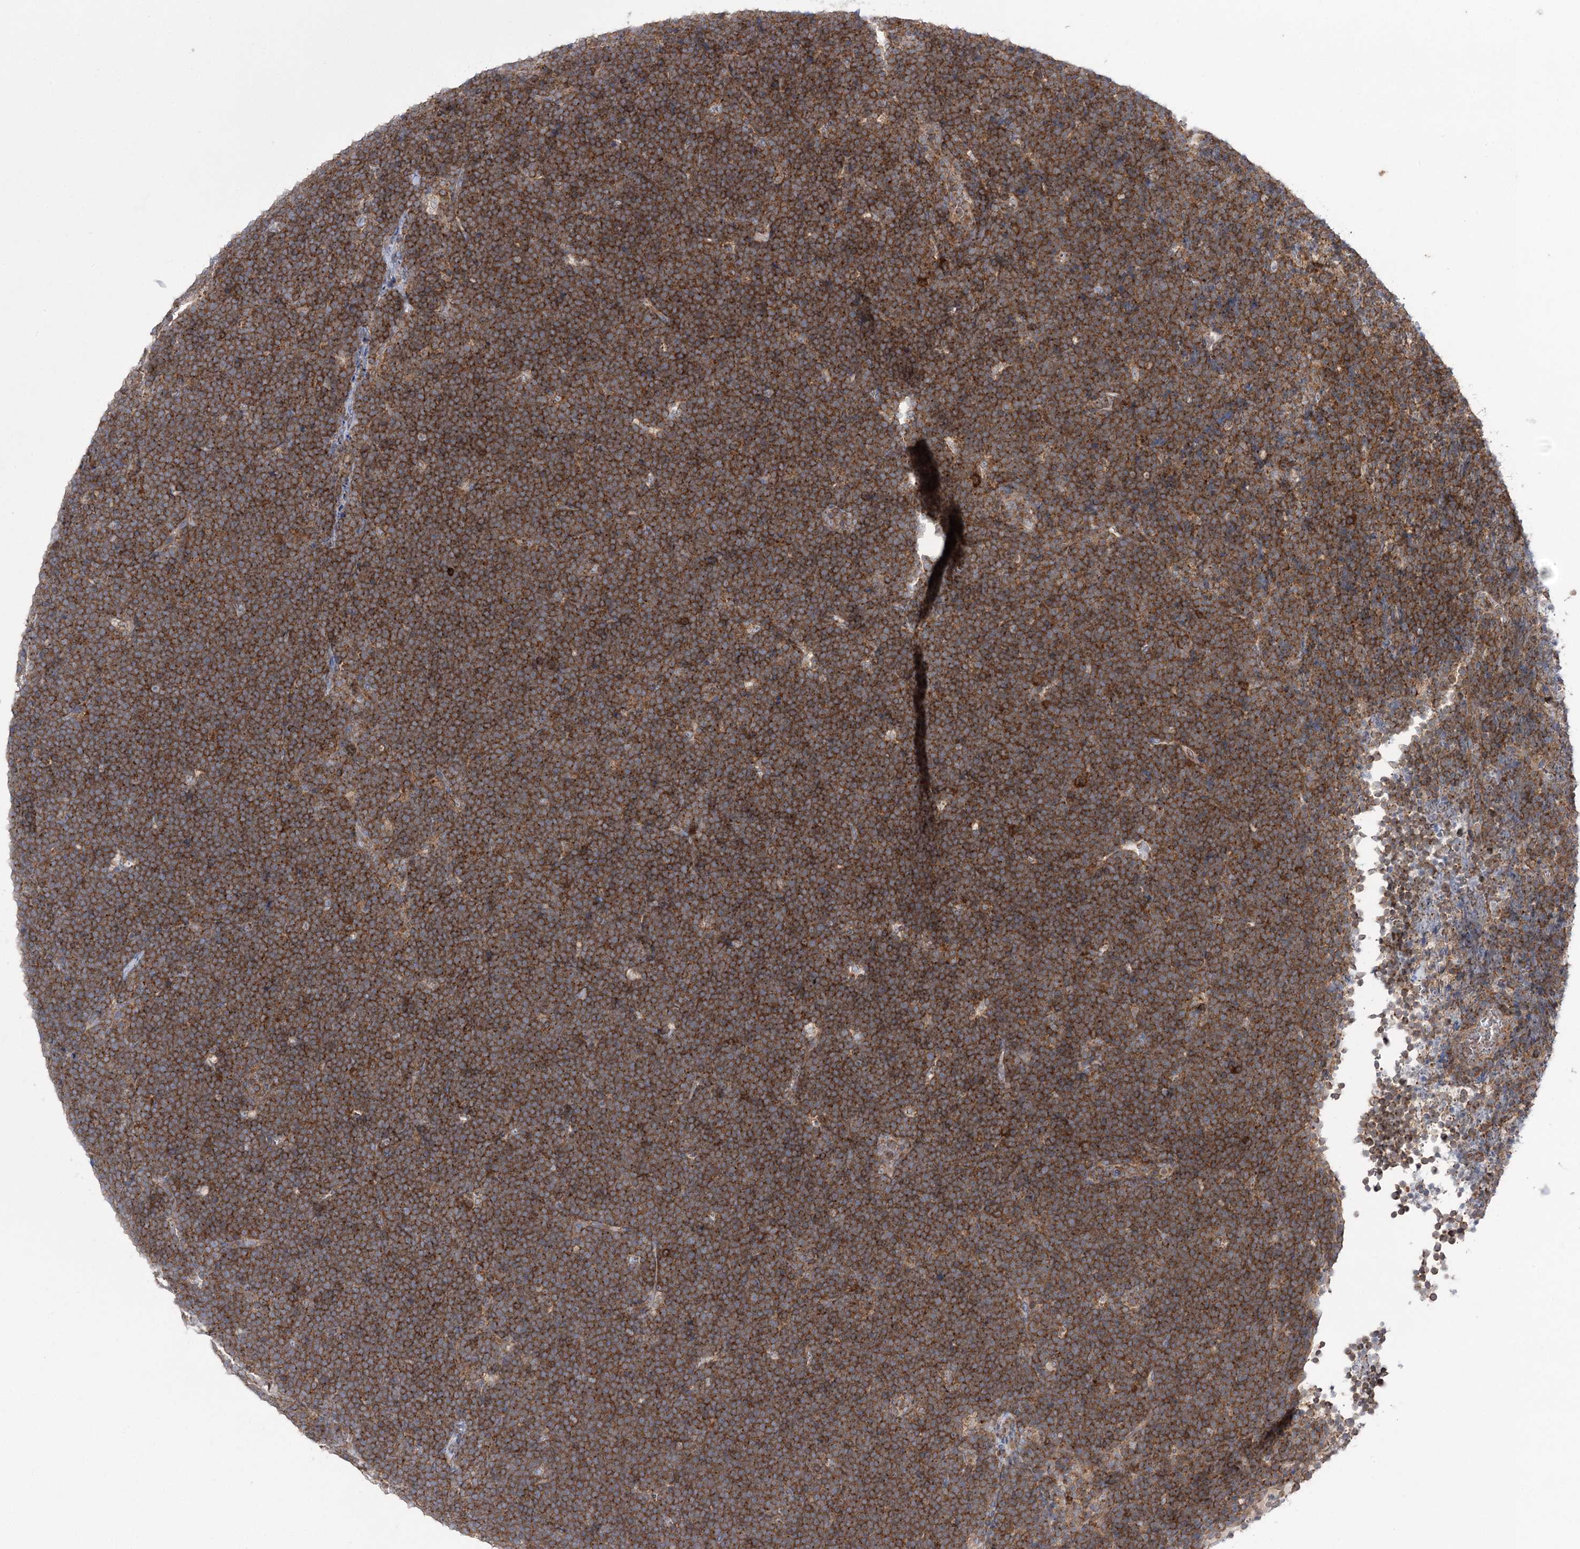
{"staining": {"intensity": "strong", "quantity": ">75%", "location": "cytoplasmic/membranous"}, "tissue": "lymphoma", "cell_type": "Tumor cells", "image_type": "cancer", "snomed": [{"axis": "morphology", "description": "Malignant lymphoma, non-Hodgkin's type, High grade"}, {"axis": "topography", "description": "Lymph node"}], "caption": "Immunohistochemistry (IHC) image of neoplastic tissue: human high-grade malignant lymphoma, non-Hodgkin's type stained using IHC demonstrates high levels of strong protein expression localized specifically in the cytoplasmic/membranous of tumor cells, appearing as a cytoplasmic/membranous brown color.", "gene": "ZNF622", "patient": {"sex": "male", "age": 13}}